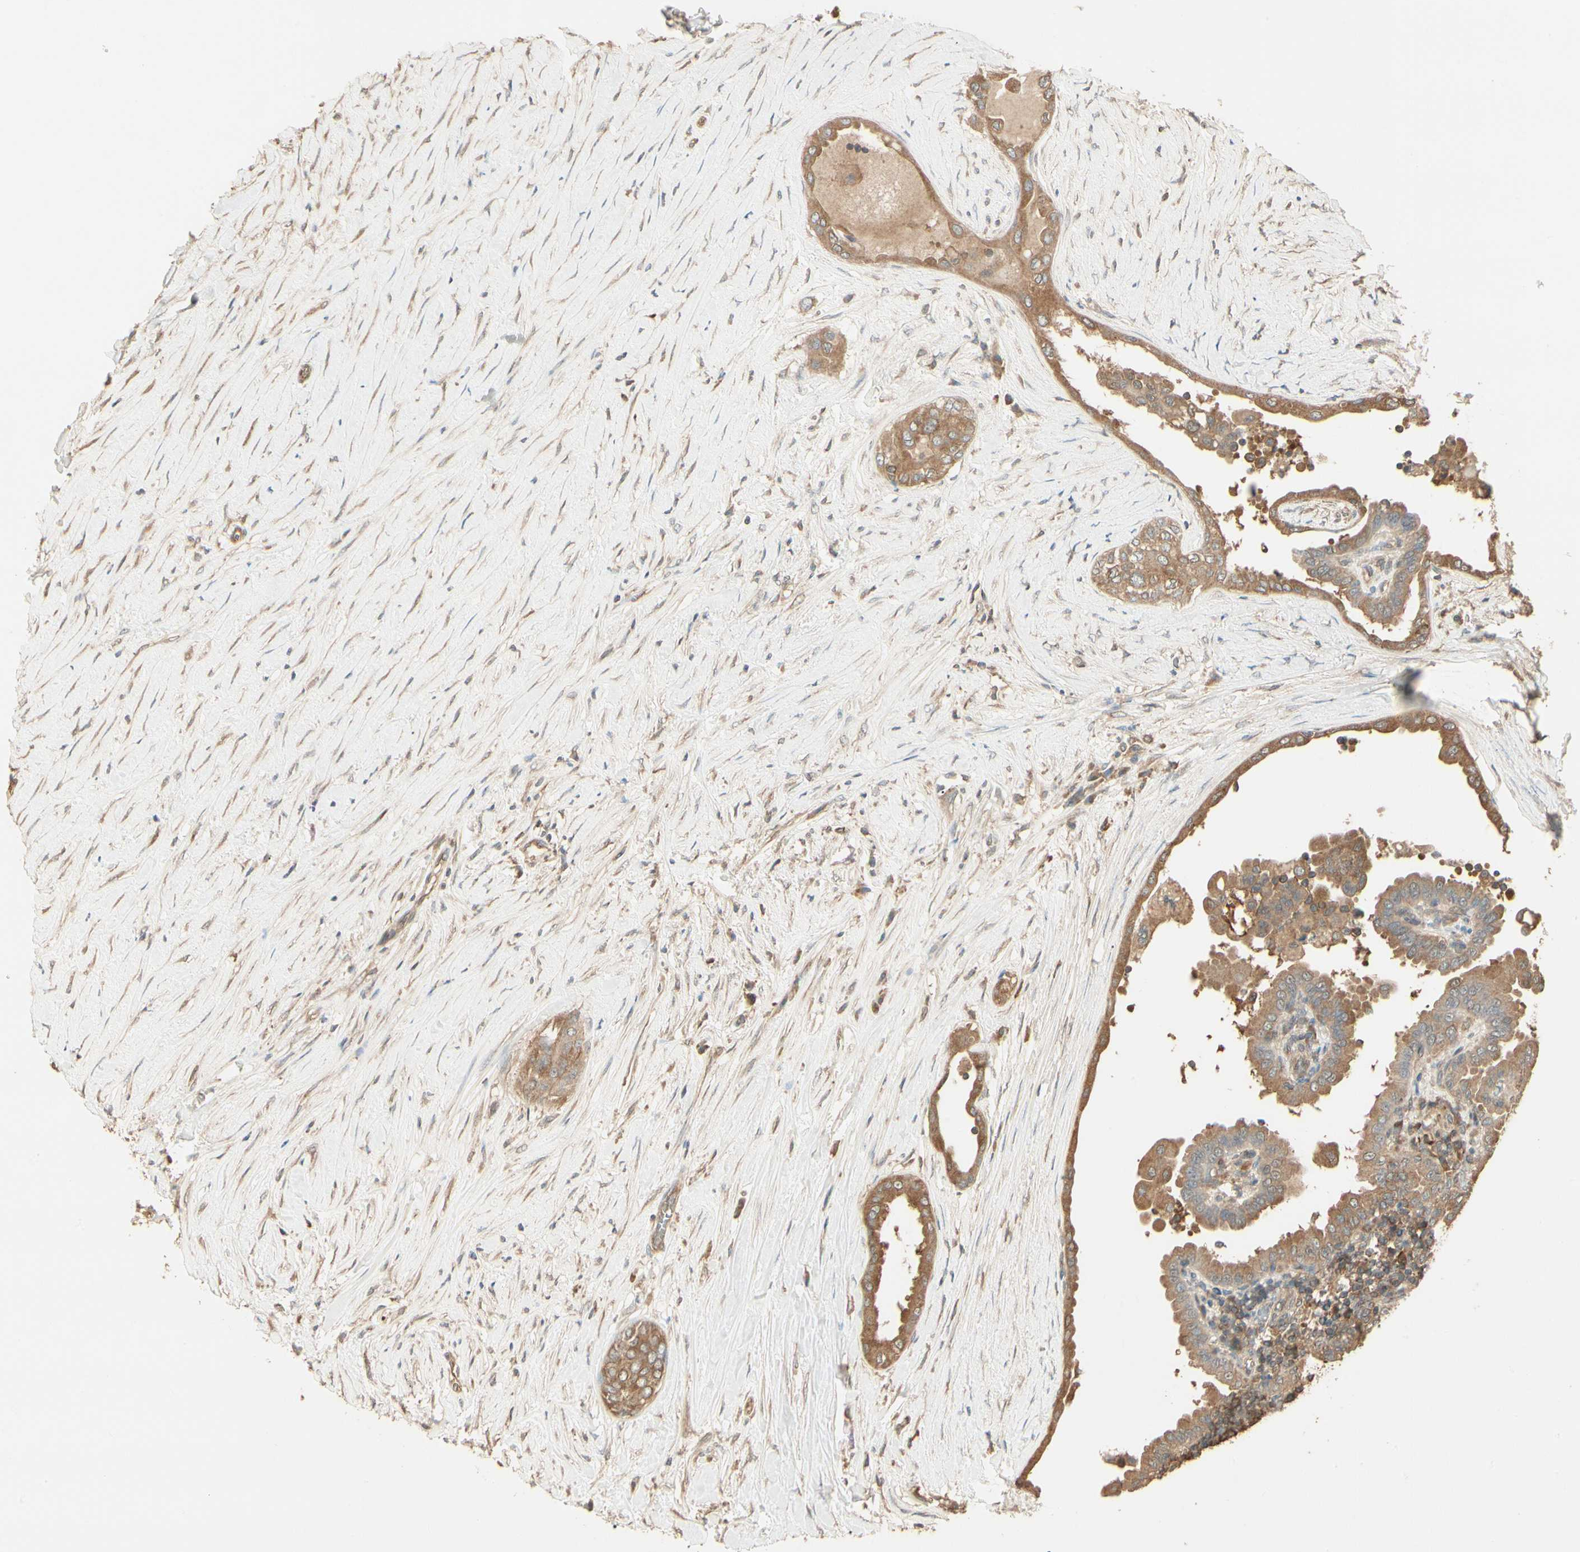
{"staining": {"intensity": "moderate", "quantity": ">75%", "location": "cytoplasmic/membranous"}, "tissue": "thyroid cancer", "cell_type": "Tumor cells", "image_type": "cancer", "snomed": [{"axis": "morphology", "description": "Papillary adenocarcinoma, NOS"}, {"axis": "topography", "description": "Thyroid gland"}], "caption": "The photomicrograph demonstrates immunohistochemical staining of thyroid papillary adenocarcinoma. There is moderate cytoplasmic/membranous expression is appreciated in approximately >75% of tumor cells. The protein is stained brown, and the nuclei are stained in blue (DAB IHC with brightfield microscopy, high magnification).", "gene": "CCT7", "patient": {"sex": "male", "age": 33}}